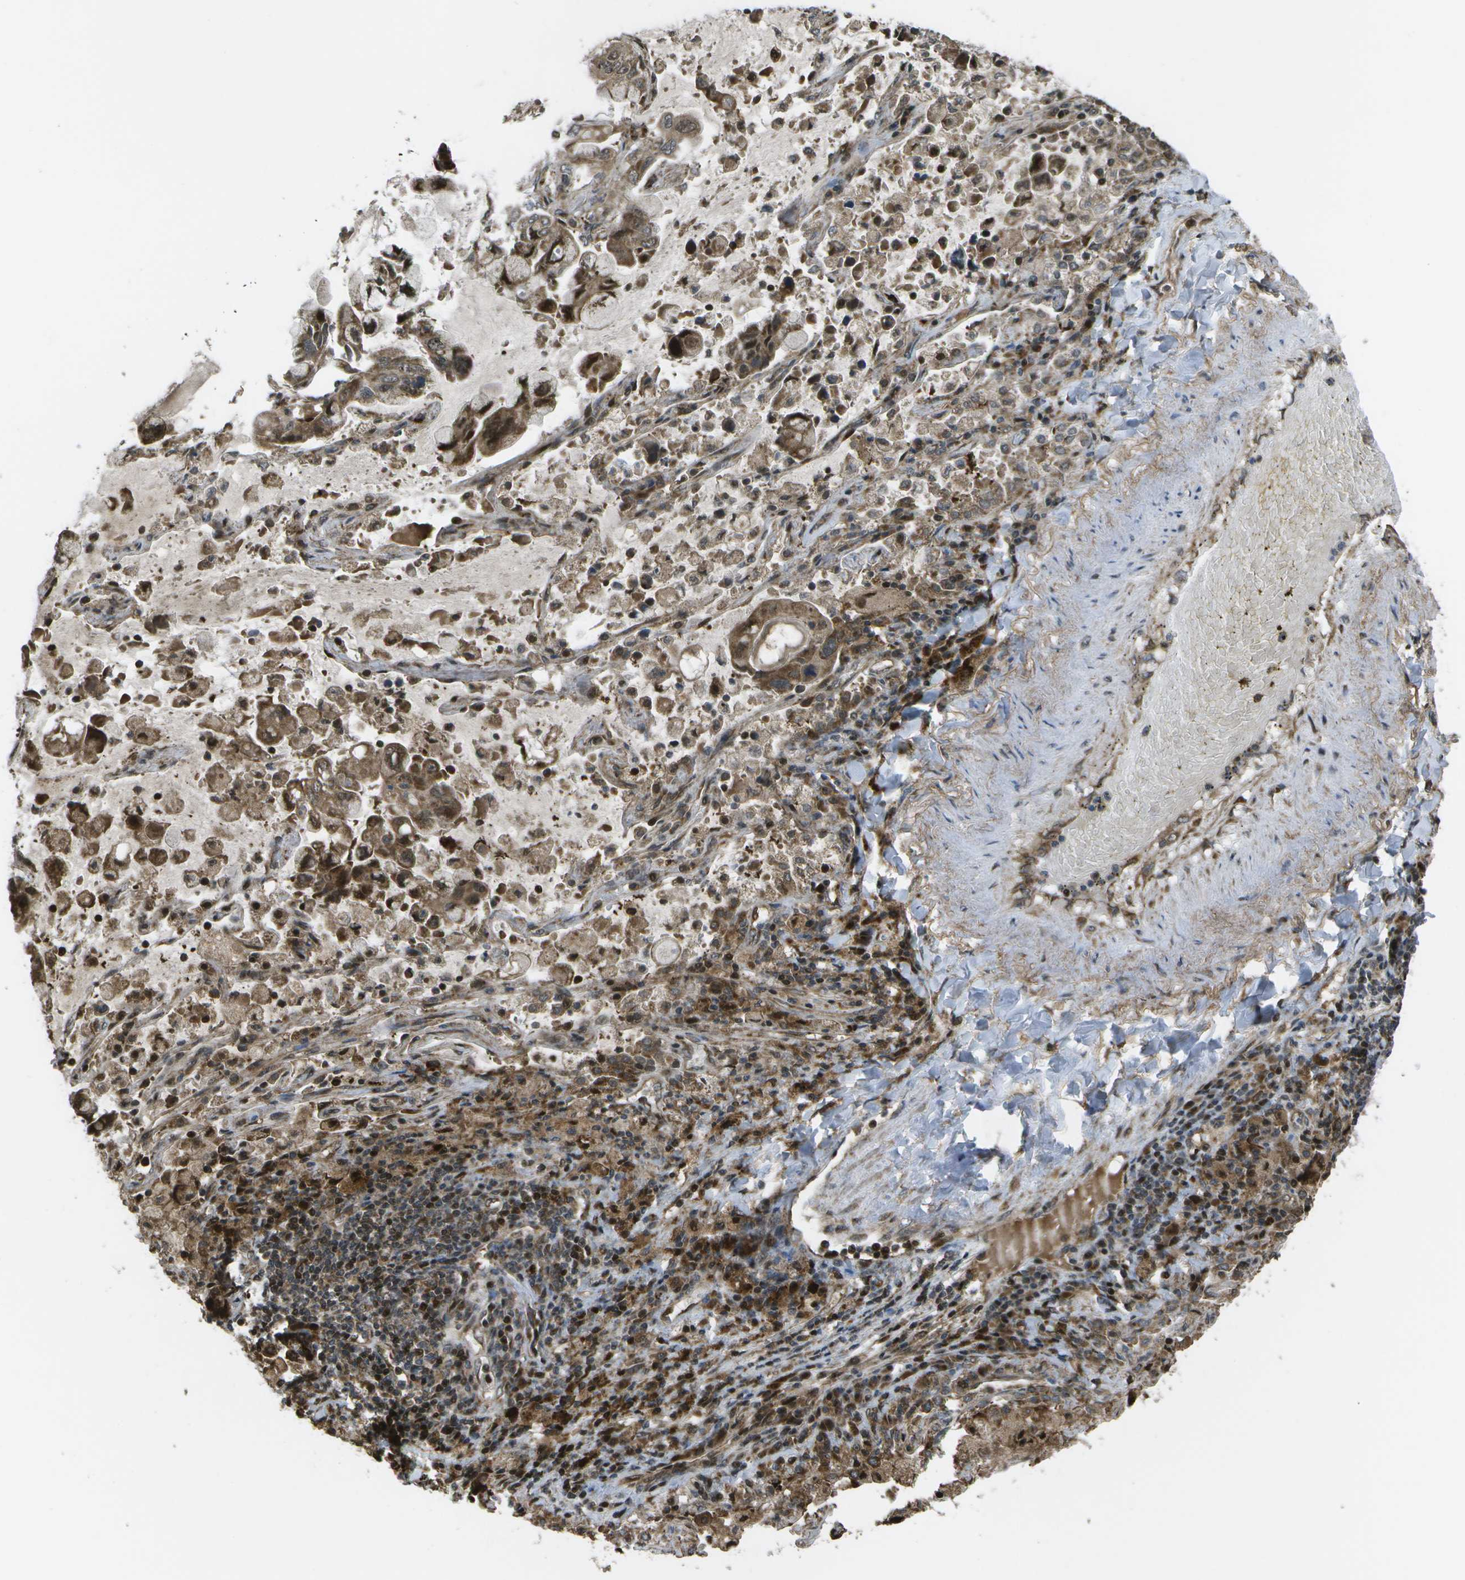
{"staining": {"intensity": "moderate", "quantity": "25%-75%", "location": "cytoplasmic/membranous"}, "tissue": "lung cancer", "cell_type": "Tumor cells", "image_type": "cancer", "snomed": [{"axis": "morphology", "description": "Adenocarcinoma, NOS"}, {"axis": "topography", "description": "Lung"}], "caption": "Tumor cells display medium levels of moderate cytoplasmic/membranous expression in approximately 25%-75% of cells in human adenocarcinoma (lung).", "gene": "AXIN2", "patient": {"sex": "male", "age": 64}}